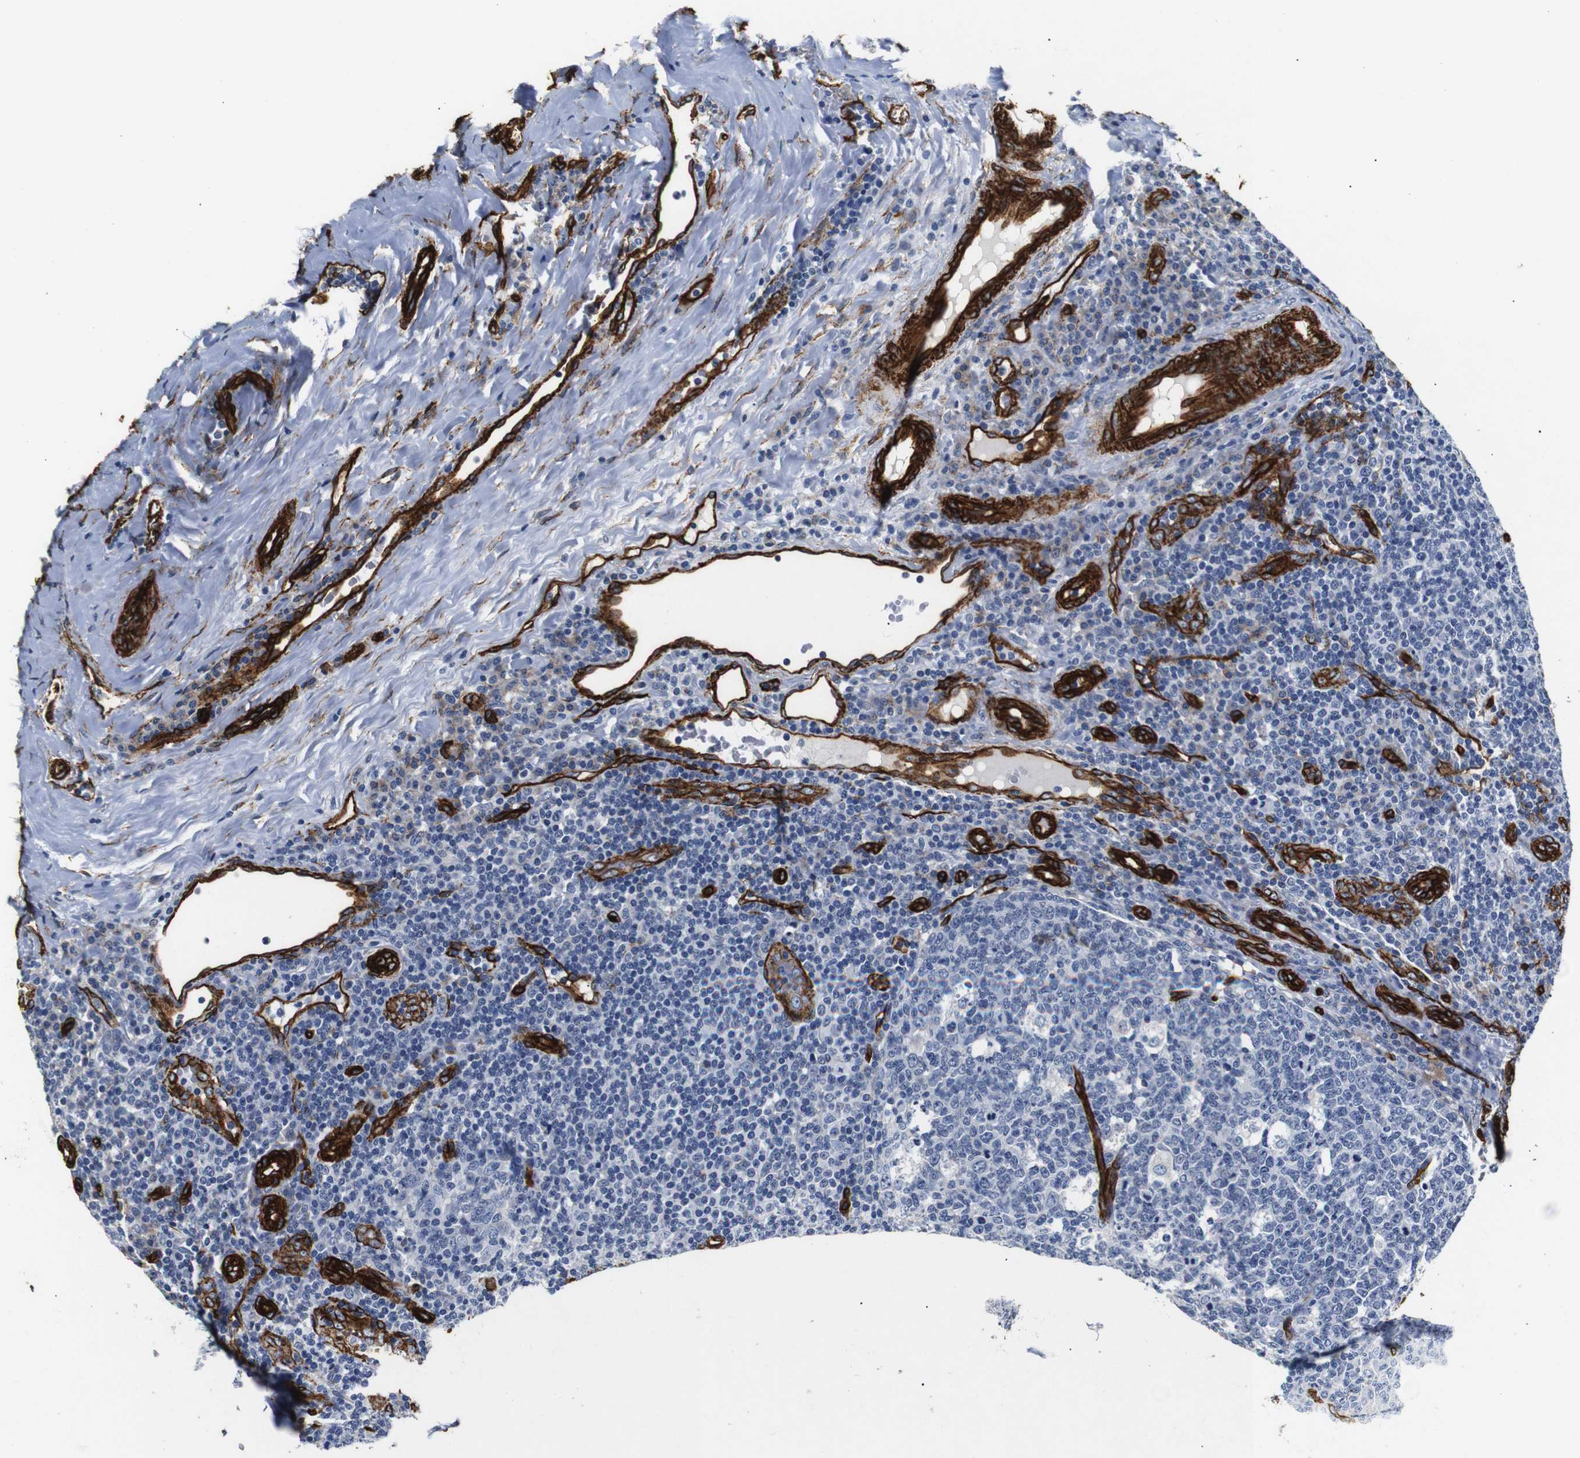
{"staining": {"intensity": "negative", "quantity": "none", "location": "none"}, "tissue": "tonsil", "cell_type": "Germinal center cells", "image_type": "normal", "snomed": [{"axis": "morphology", "description": "Normal tissue, NOS"}, {"axis": "topography", "description": "Tonsil"}], "caption": "Germinal center cells show no significant staining in unremarkable tonsil. The staining is performed using DAB (3,3'-diaminobenzidine) brown chromogen with nuclei counter-stained in using hematoxylin.", "gene": "CAV2", "patient": {"sex": "male", "age": 17}}